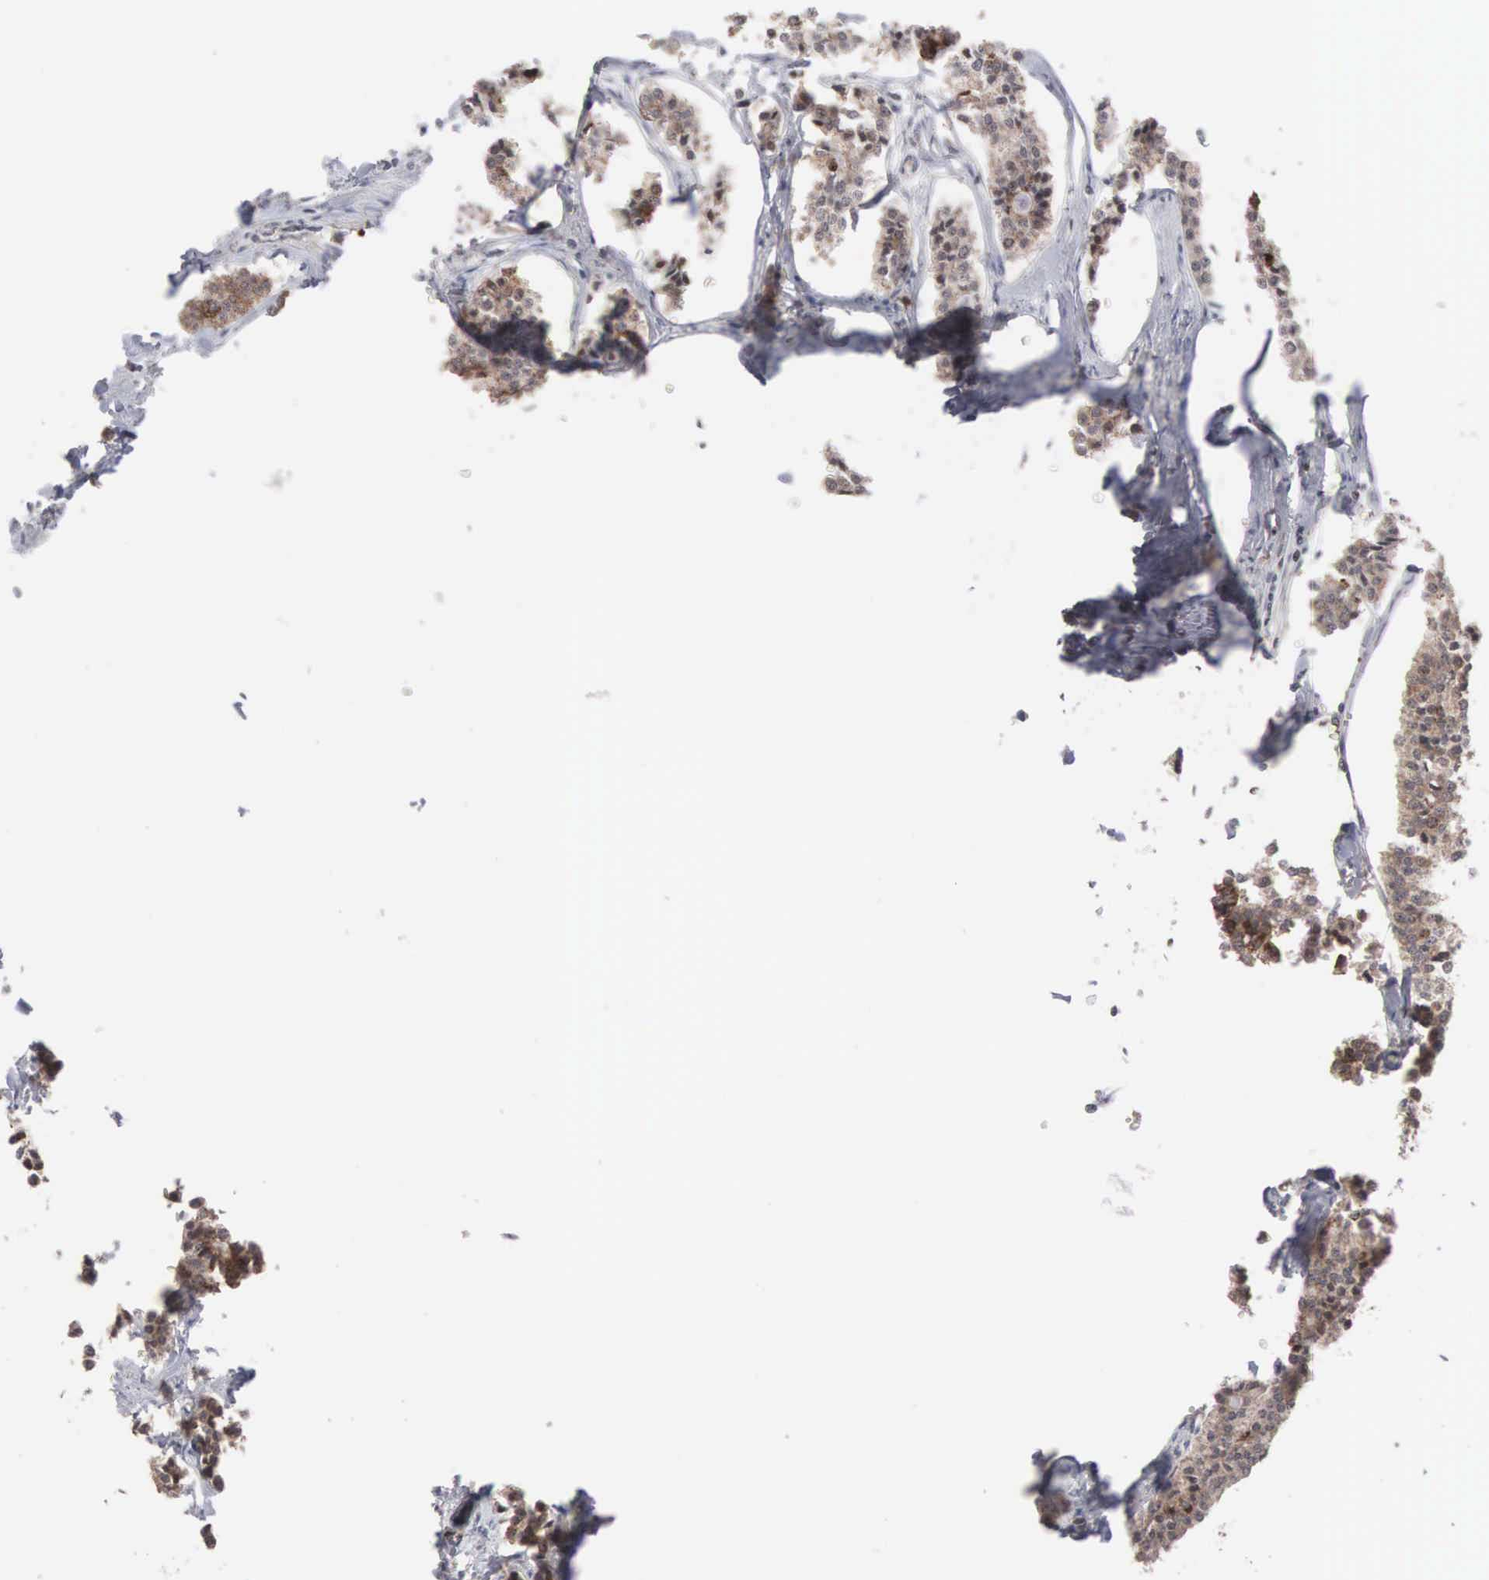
{"staining": {"intensity": "moderate", "quantity": ">75%", "location": "cytoplasmic/membranous"}, "tissue": "carcinoid", "cell_type": "Tumor cells", "image_type": "cancer", "snomed": [{"axis": "morphology", "description": "Carcinoid, malignant, NOS"}, {"axis": "topography", "description": "Small intestine"}], "caption": "Carcinoid stained with a brown dye exhibits moderate cytoplasmic/membranous positive positivity in about >75% of tumor cells.", "gene": "ACOT4", "patient": {"sex": "male", "age": 63}}